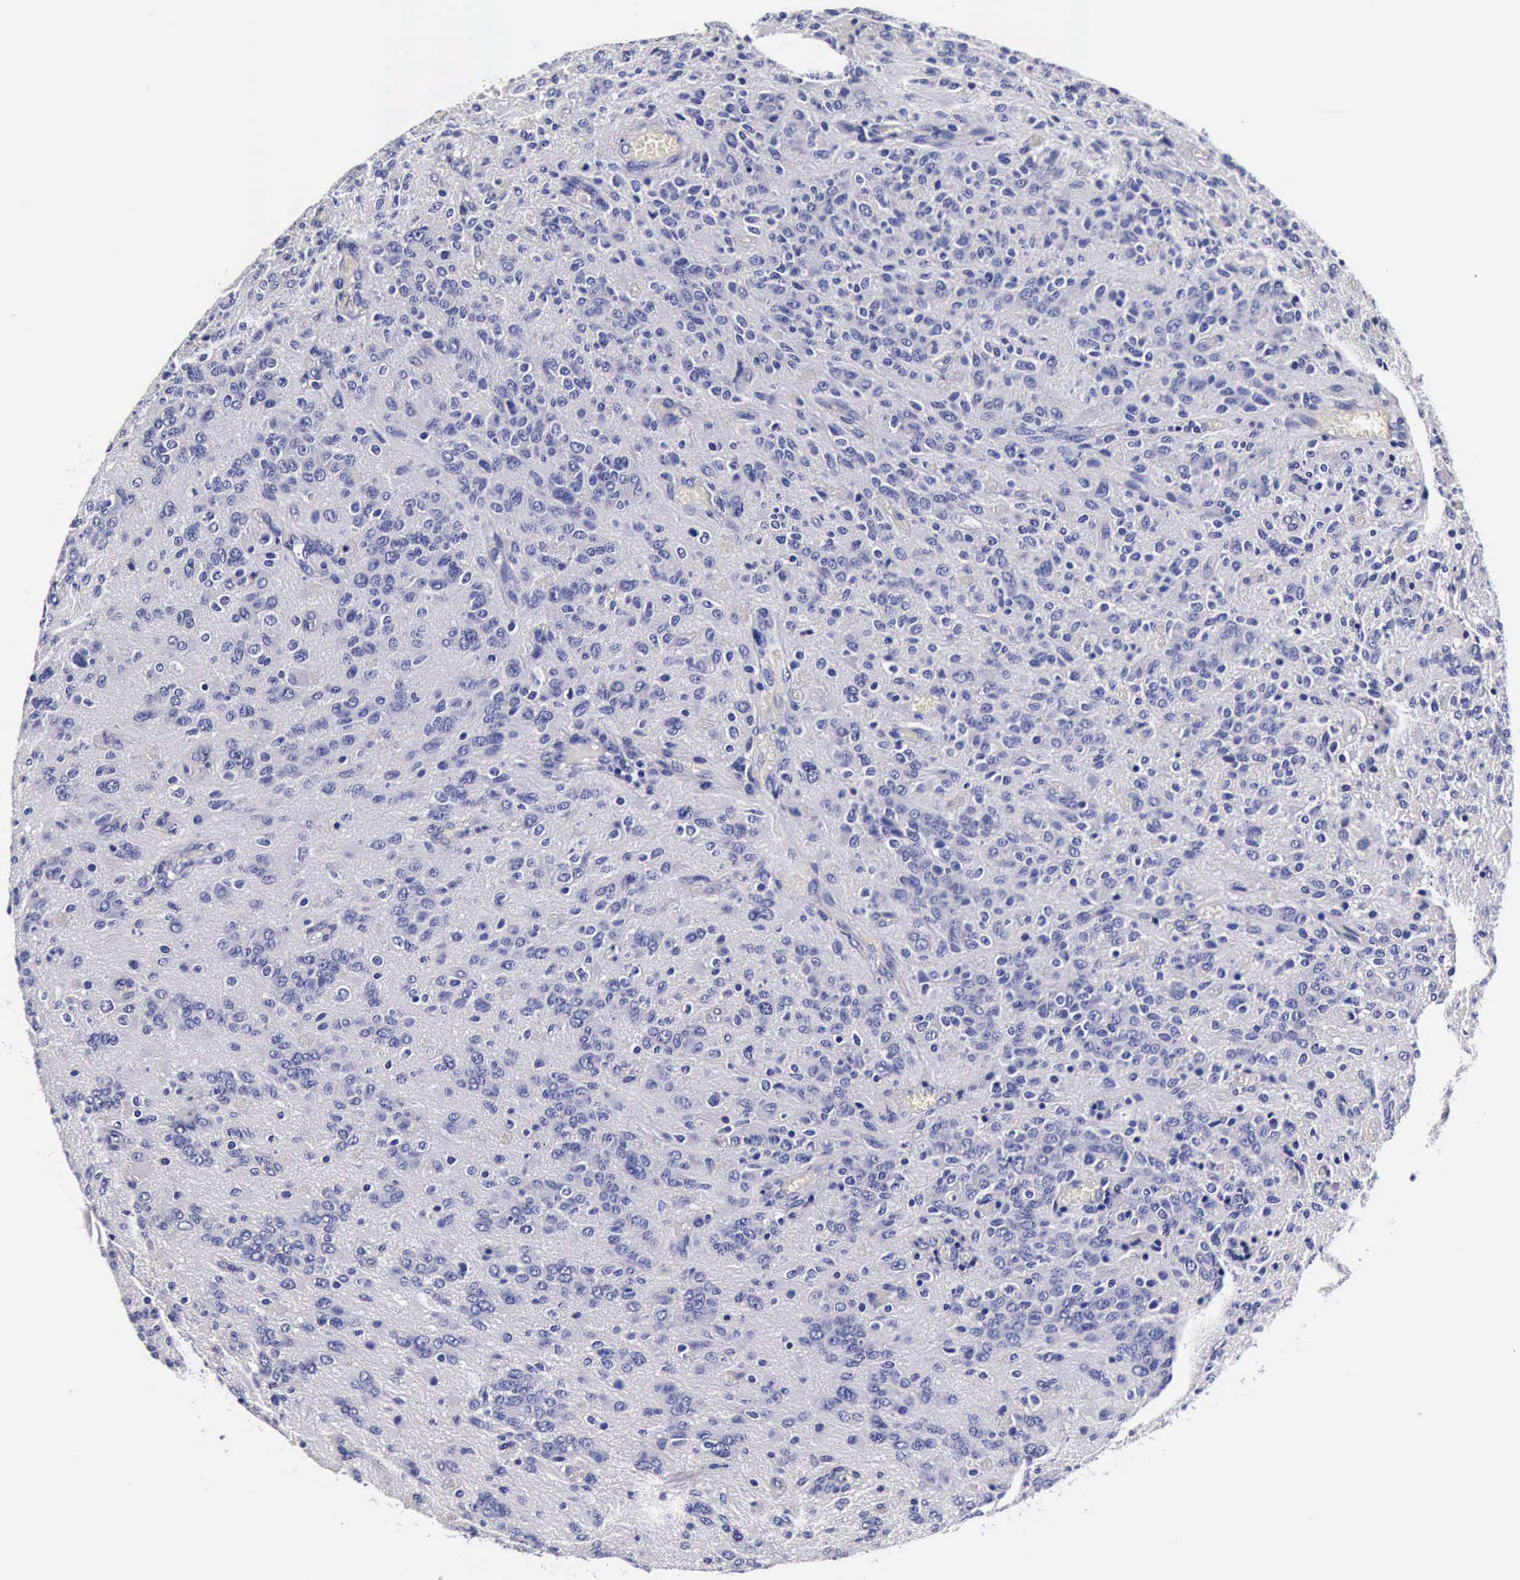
{"staining": {"intensity": "negative", "quantity": "none", "location": "none"}, "tissue": "glioma", "cell_type": "Tumor cells", "image_type": "cancer", "snomed": [{"axis": "morphology", "description": "Glioma, malignant, Low grade"}, {"axis": "topography", "description": "Brain"}], "caption": "IHC micrograph of low-grade glioma (malignant) stained for a protein (brown), which demonstrates no positivity in tumor cells.", "gene": "IAPP", "patient": {"sex": "female", "age": 15}}